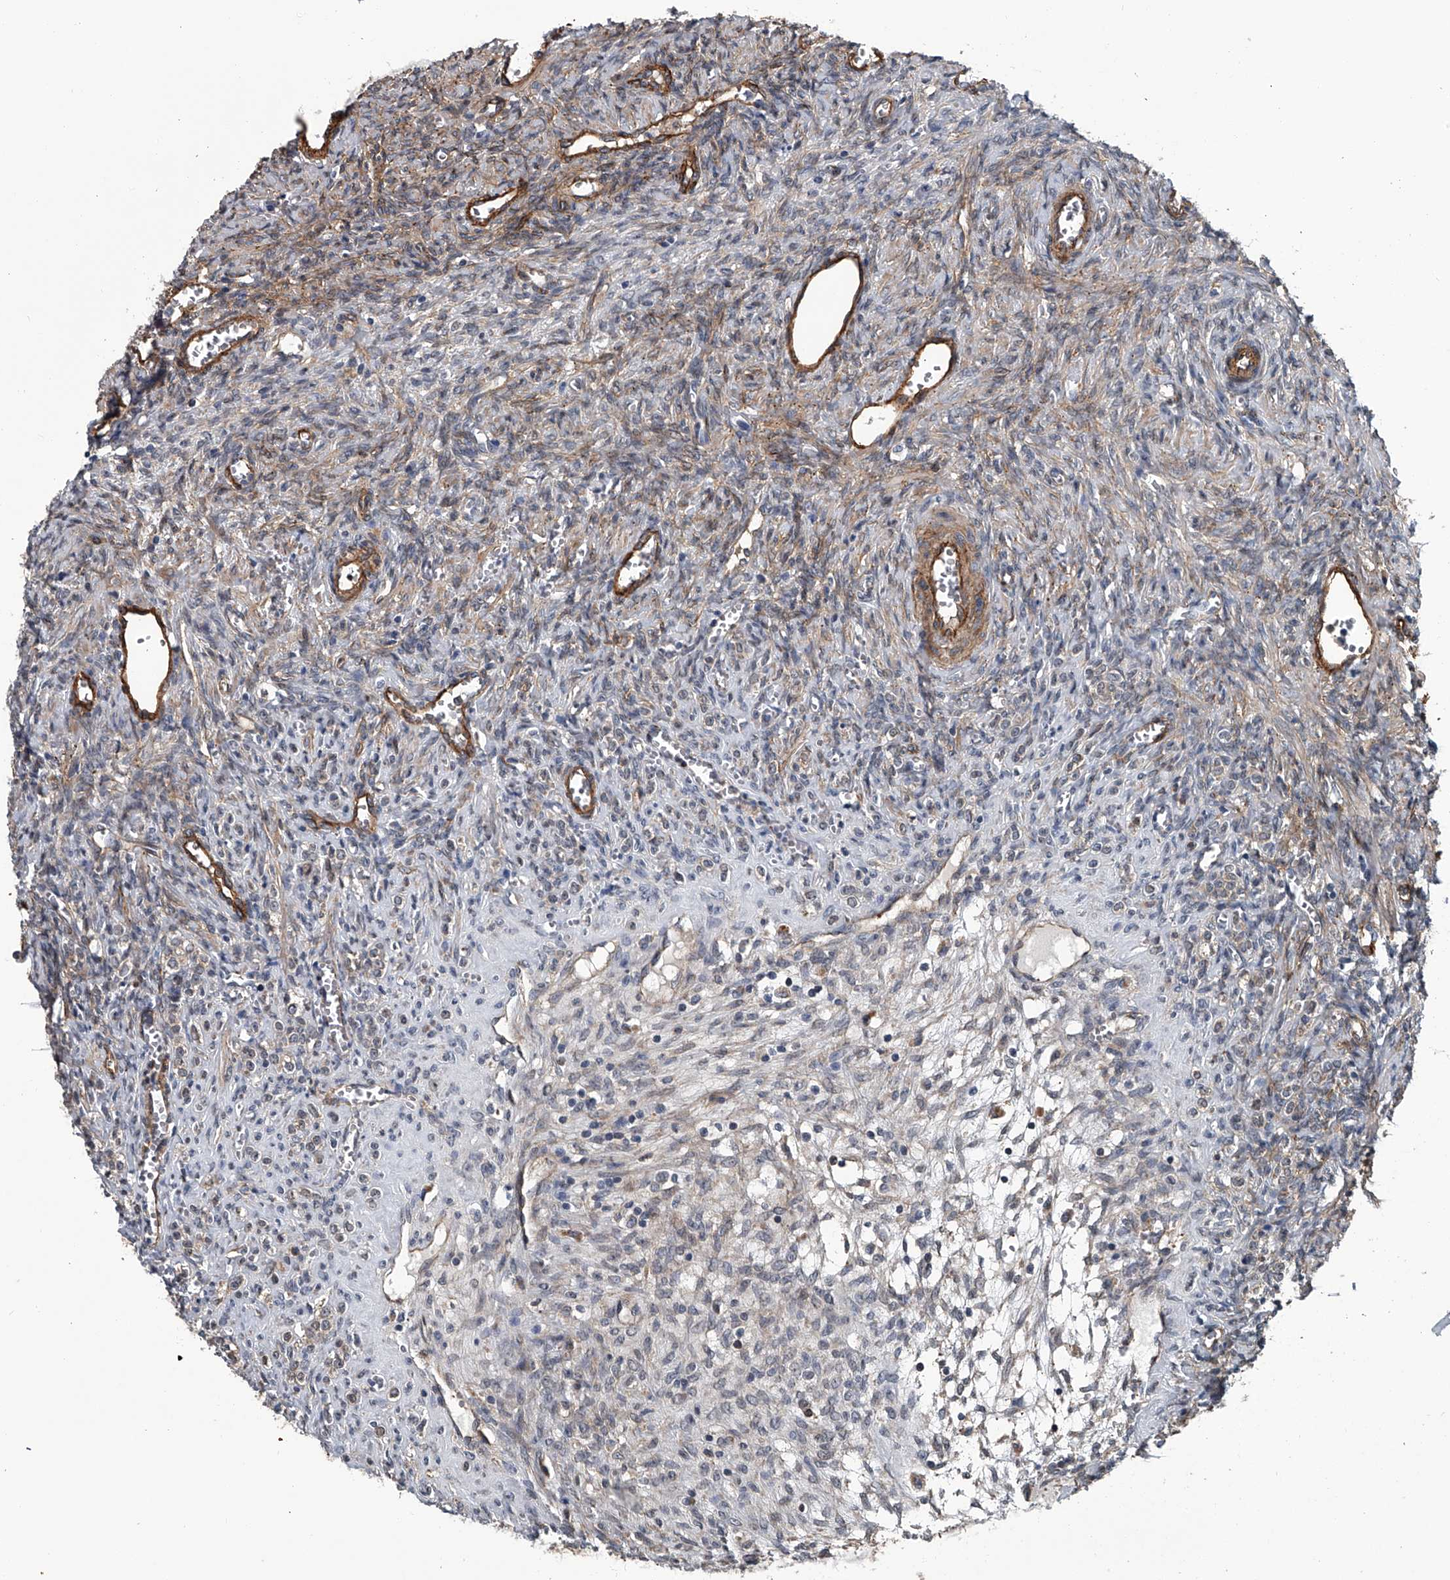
{"staining": {"intensity": "weak", "quantity": "<25%", "location": "cytoplasmic/membranous"}, "tissue": "ovary", "cell_type": "Ovarian stroma cells", "image_type": "normal", "snomed": [{"axis": "morphology", "description": "Normal tissue, NOS"}, {"axis": "topography", "description": "Ovary"}], "caption": "This is an IHC photomicrograph of benign human ovary. There is no expression in ovarian stroma cells.", "gene": "LDLRAD2", "patient": {"sex": "female", "age": 41}}